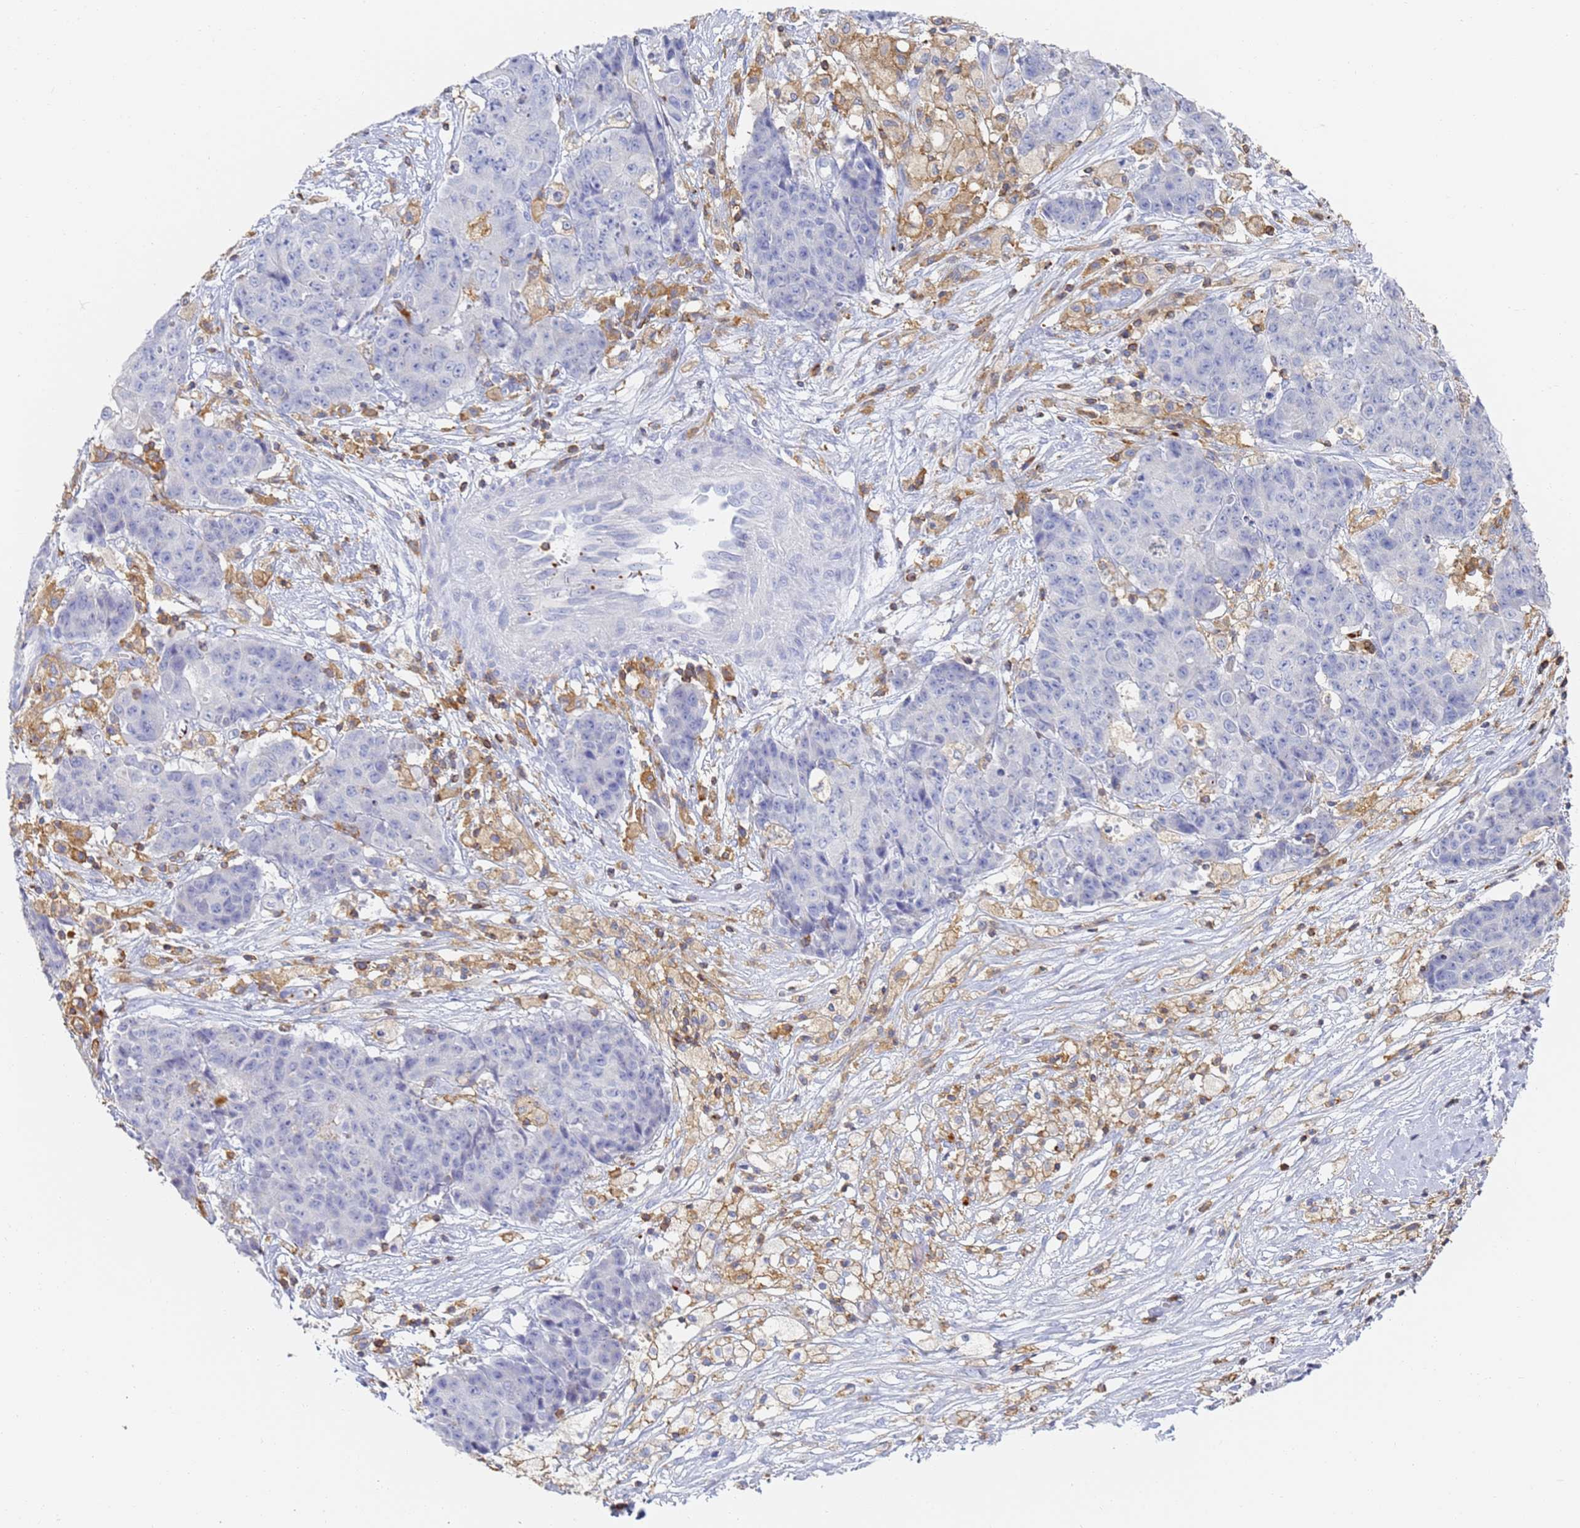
{"staining": {"intensity": "negative", "quantity": "none", "location": "none"}, "tissue": "ovarian cancer", "cell_type": "Tumor cells", "image_type": "cancer", "snomed": [{"axis": "morphology", "description": "Carcinoma, endometroid"}, {"axis": "topography", "description": "Ovary"}], "caption": "IHC of endometroid carcinoma (ovarian) demonstrates no staining in tumor cells.", "gene": "BIN2", "patient": {"sex": "female", "age": 42}}